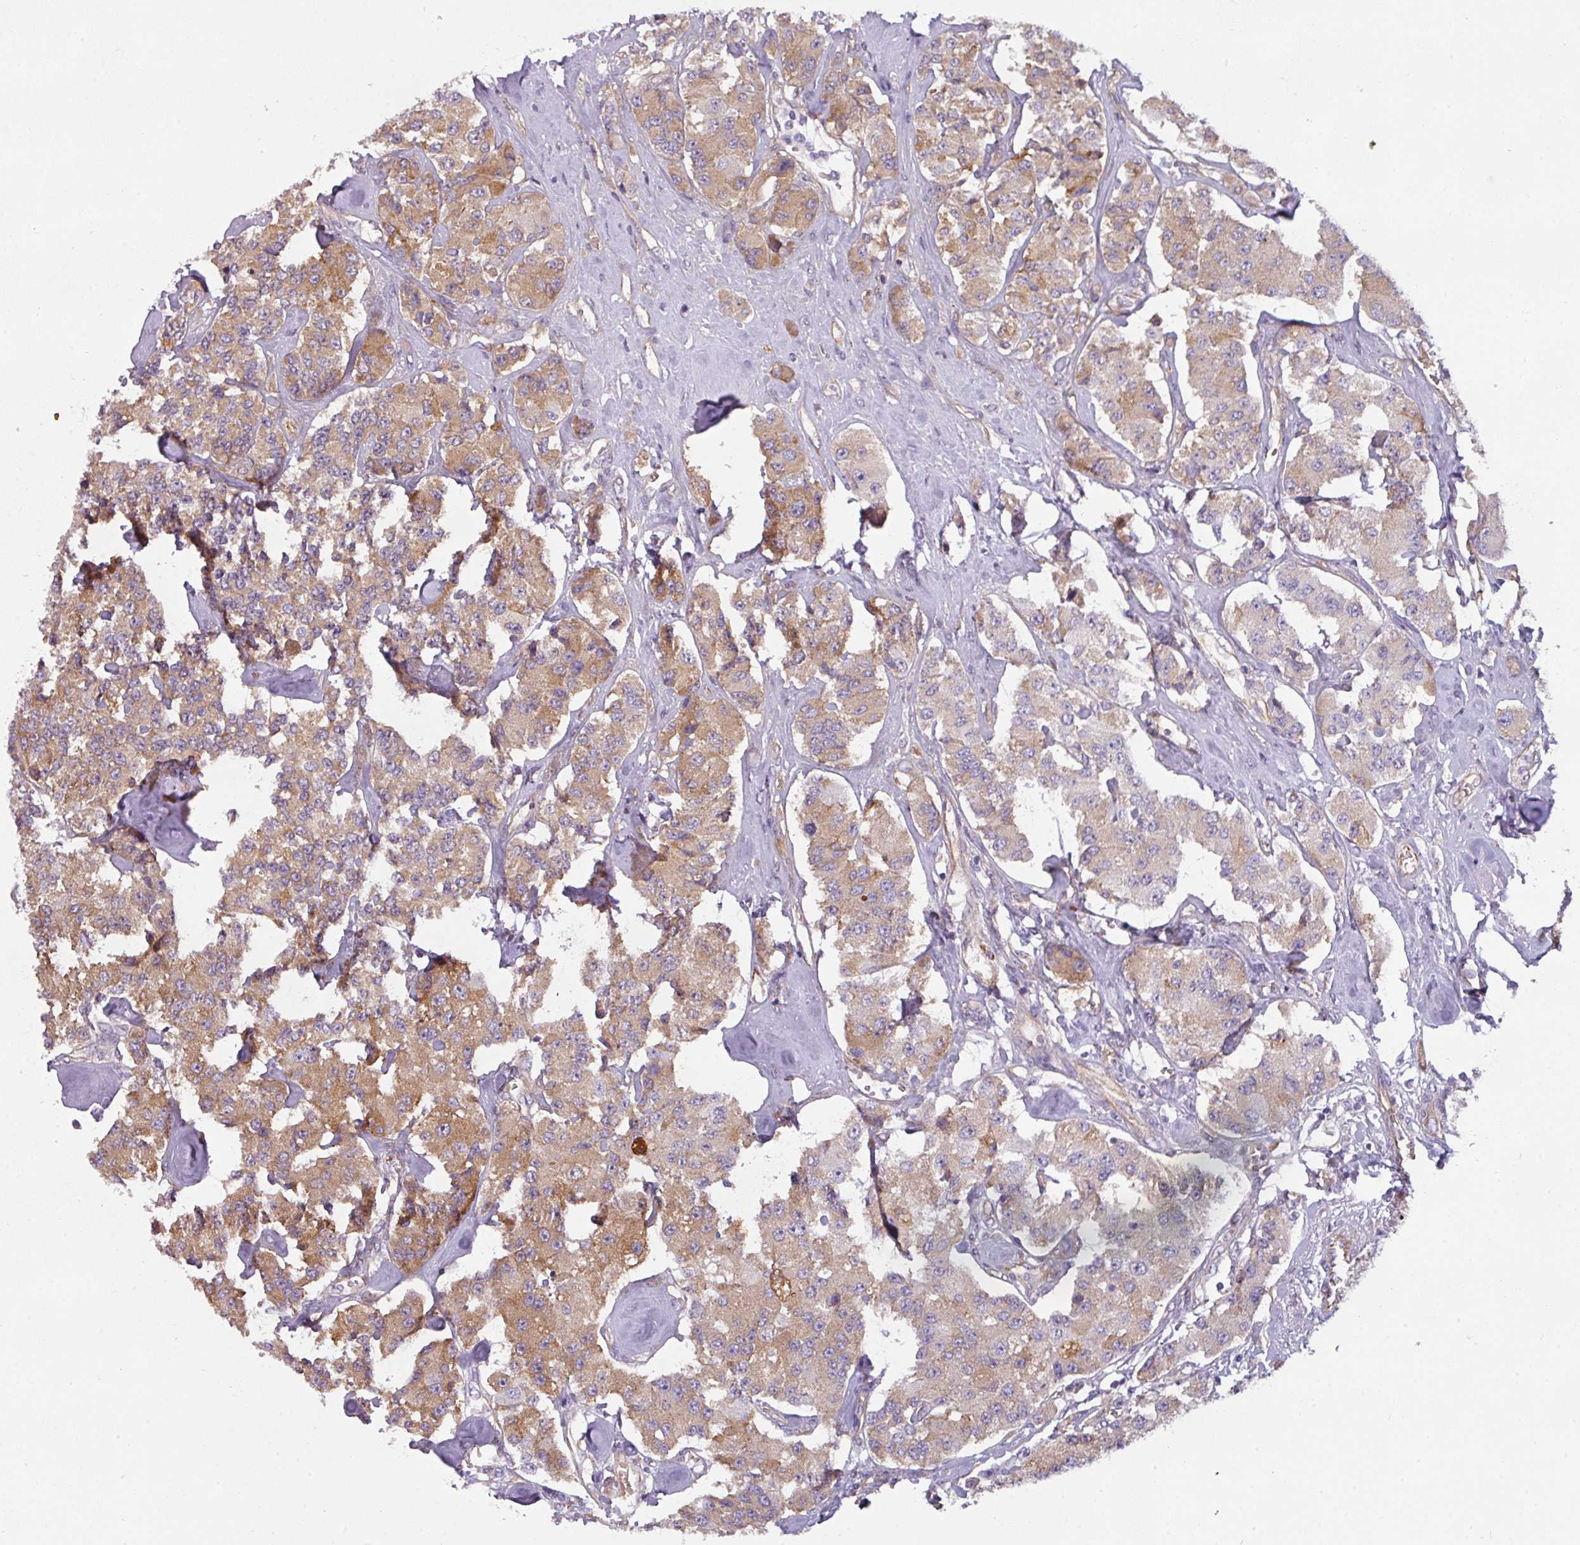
{"staining": {"intensity": "moderate", "quantity": "25%-75%", "location": "cytoplasmic/membranous"}, "tissue": "carcinoid", "cell_type": "Tumor cells", "image_type": "cancer", "snomed": [{"axis": "morphology", "description": "Carcinoid, malignant, NOS"}, {"axis": "topography", "description": "Pancreas"}], "caption": "Immunohistochemistry photomicrograph of human carcinoid (malignant) stained for a protein (brown), which reveals medium levels of moderate cytoplasmic/membranous staining in about 25%-75% of tumor cells.", "gene": "BUD23", "patient": {"sex": "male", "age": 41}}